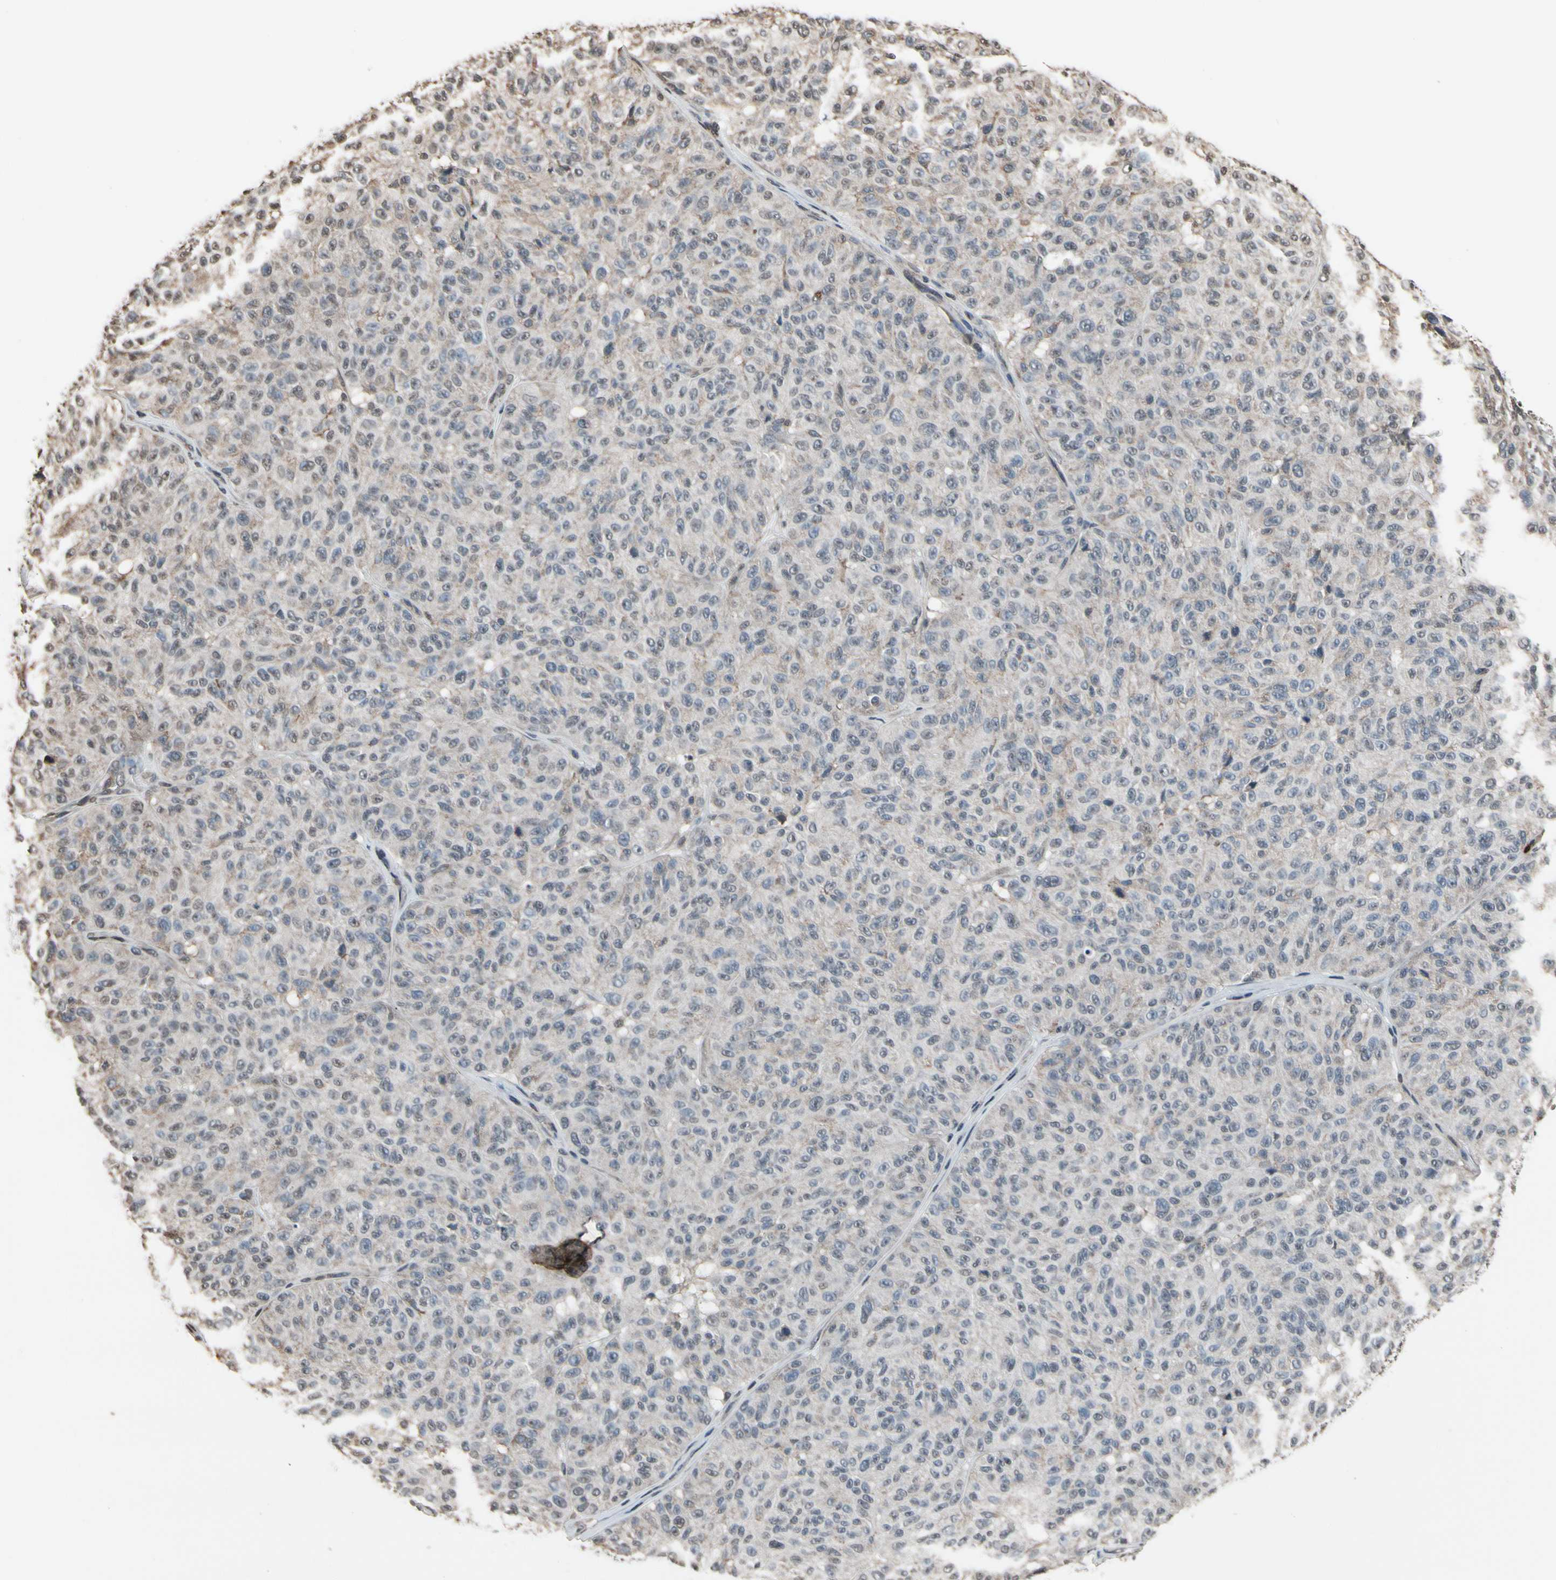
{"staining": {"intensity": "negative", "quantity": "none", "location": "none"}, "tissue": "melanoma", "cell_type": "Tumor cells", "image_type": "cancer", "snomed": [{"axis": "morphology", "description": "Malignant melanoma, NOS"}, {"axis": "topography", "description": "Skin"}], "caption": "Melanoma stained for a protein using immunohistochemistry displays no staining tumor cells.", "gene": "HIPK2", "patient": {"sex": "female", "age": 46}}